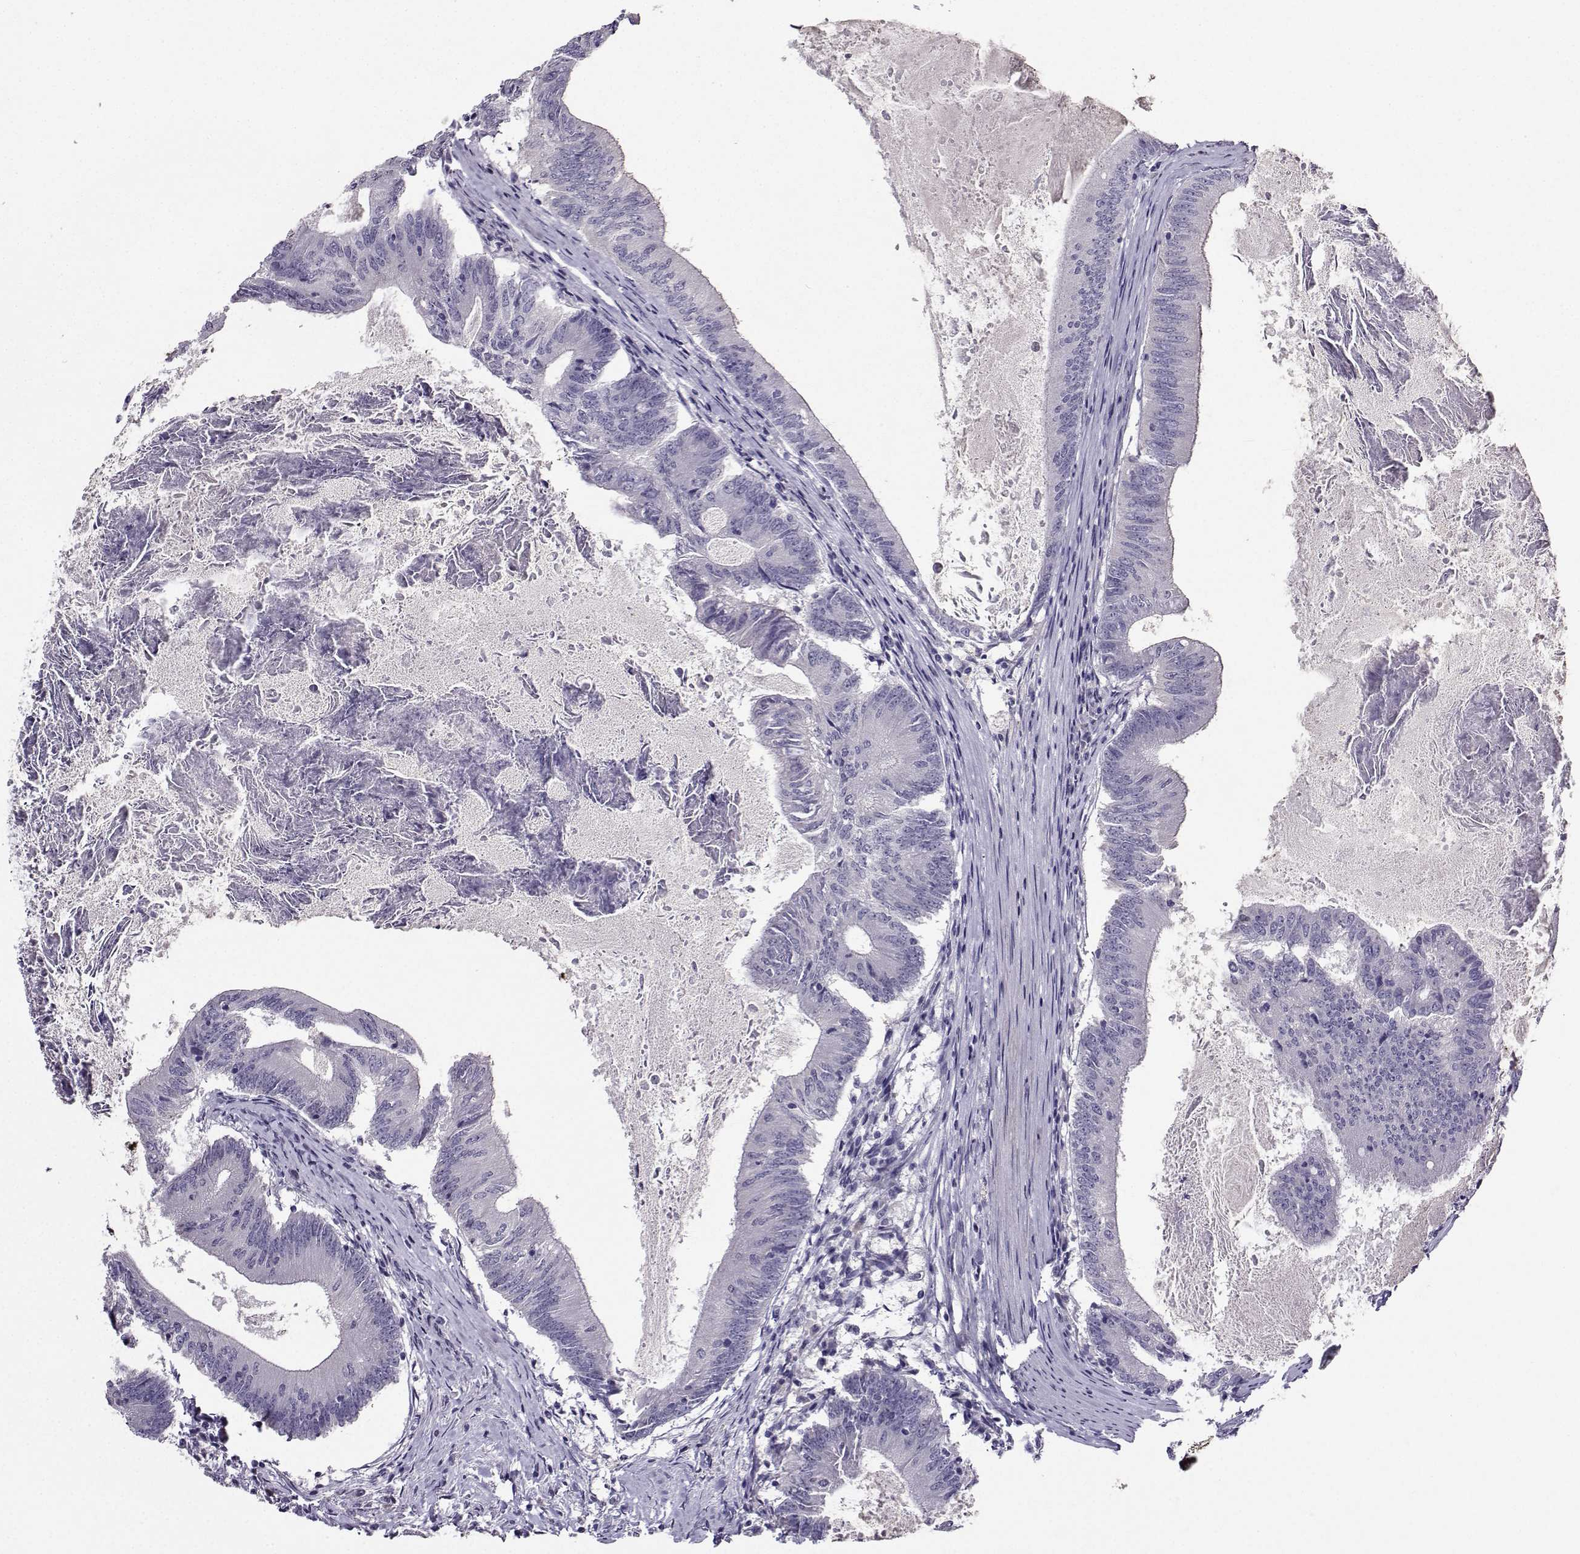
{"staining": {"intensity": "negative", "quantity": "none", "location": "none"}, "tissue": "colorectal cancer", "cell_type": "Tumor cells", "image_type": "cancer", "snomed": [{"axis": "morphology", "description": "Adenocarcinoma, NOS"}, {"axis": "topography", "description": "Colon"}], "caption": "DAB immunohistochemical staining of colorectal adenocarcinoma reveals no significant staining in tumor cells. (Brightfield microscopy of DAB (3,3'-diaminobenzidine) immunohistochemistry at high magnification).", "gene": "CRYBB1", "patient": {"sex": "female", "age": 70}}